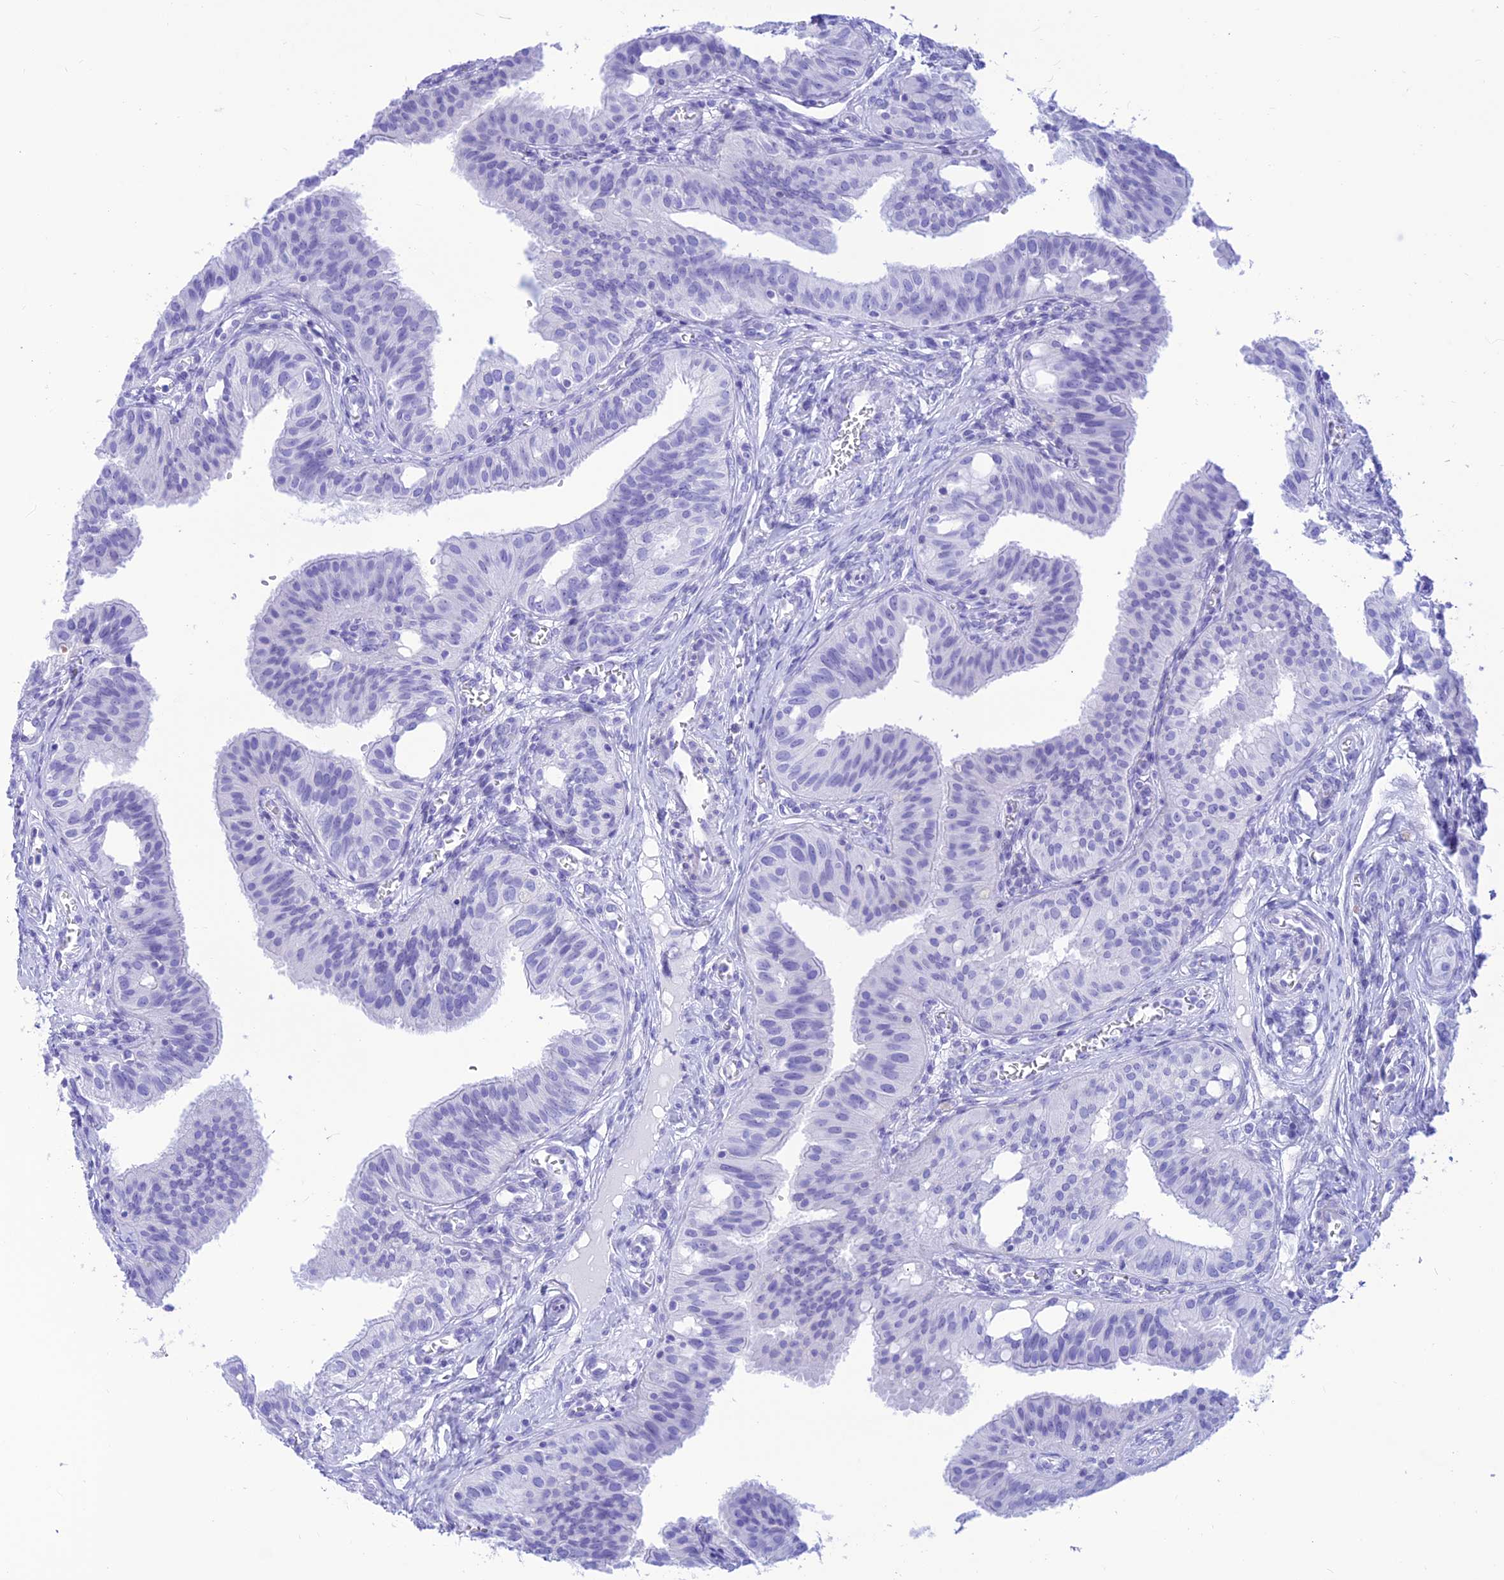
{"staining": {"intensity": "negative", "quantity": "none", "location": "none"}, "tissue": "fallopian tube", "cell_type": "Glandular cells", "image_type": "normal", "snomed": [{"axis": "morphology", "description": "Normal tissue, NOS"}, {"axis": "topography", "description": "Fallopian tube"}, {"axis": "topography", "description": "Ovary"}], "caption": "This image is of normal fallopian tube stained with immunohistochemistry to label a protein in brown with the nuclei are counter-stained blue. There is no expression in glandular cells.", "gene": "PRNP", "patient": {"sex": "female", "age": 42}}